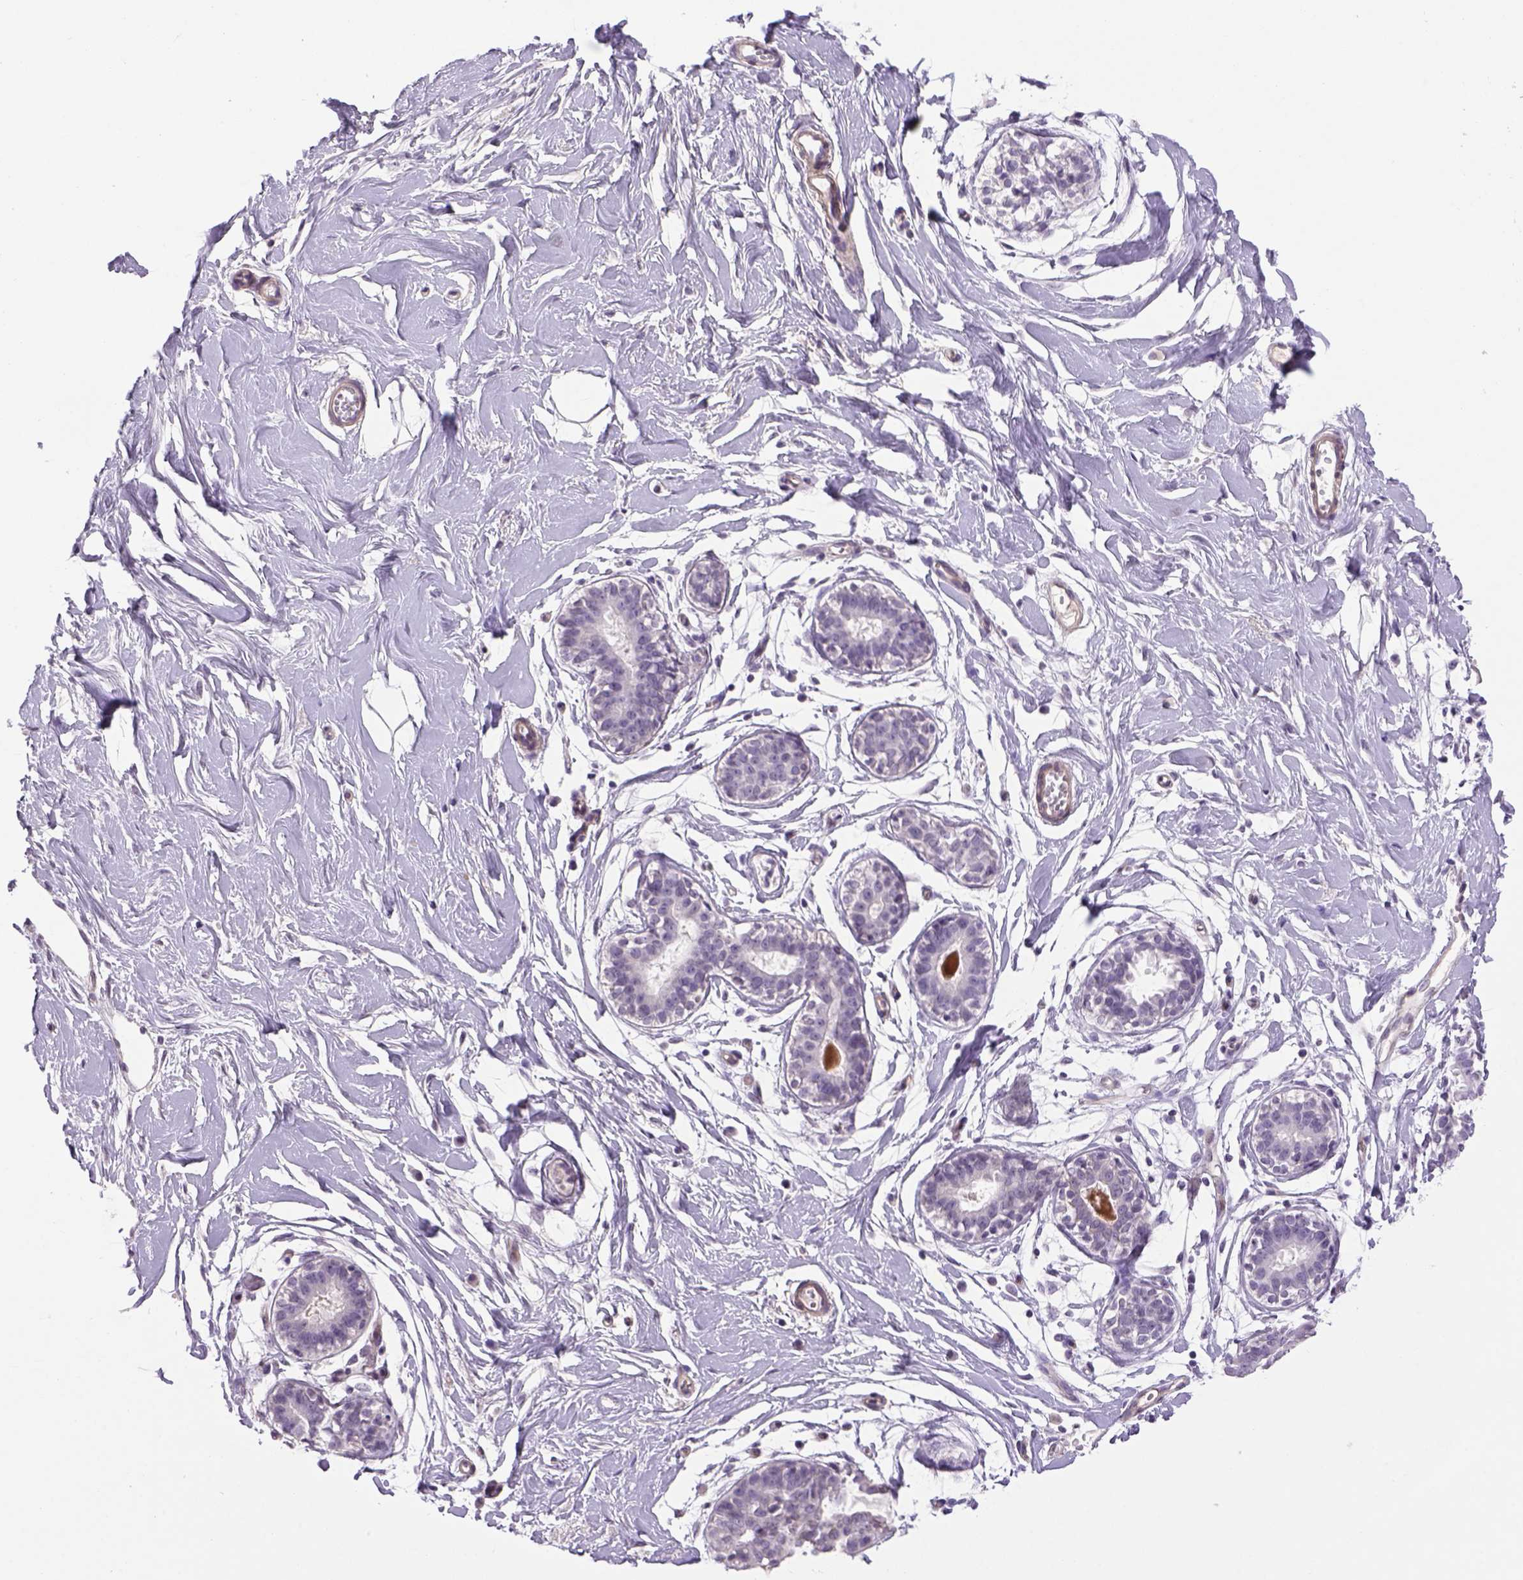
{"staining": {"intensity": "negative", "quantity": "none", "location": "none"}, "tissue": "breast", "cell_type": "Adipocytes", "image_type": "normal", "snomed": [{"axis": "morphology", "description": "Normal tissue, NOS"}, {"axis": "topography", "description": "Breast"}], "caption": "DAB (3,3'-diaminobenzidine) immunohistochemical staining of normal human breast reveals no significant expression in adipocytes. The staining is performed using DAB brown chromogen with nuclei counter-stained in using hematoxylin.", "gene": "PRRT1", "patient": {"sex": "female", "age": 49}}